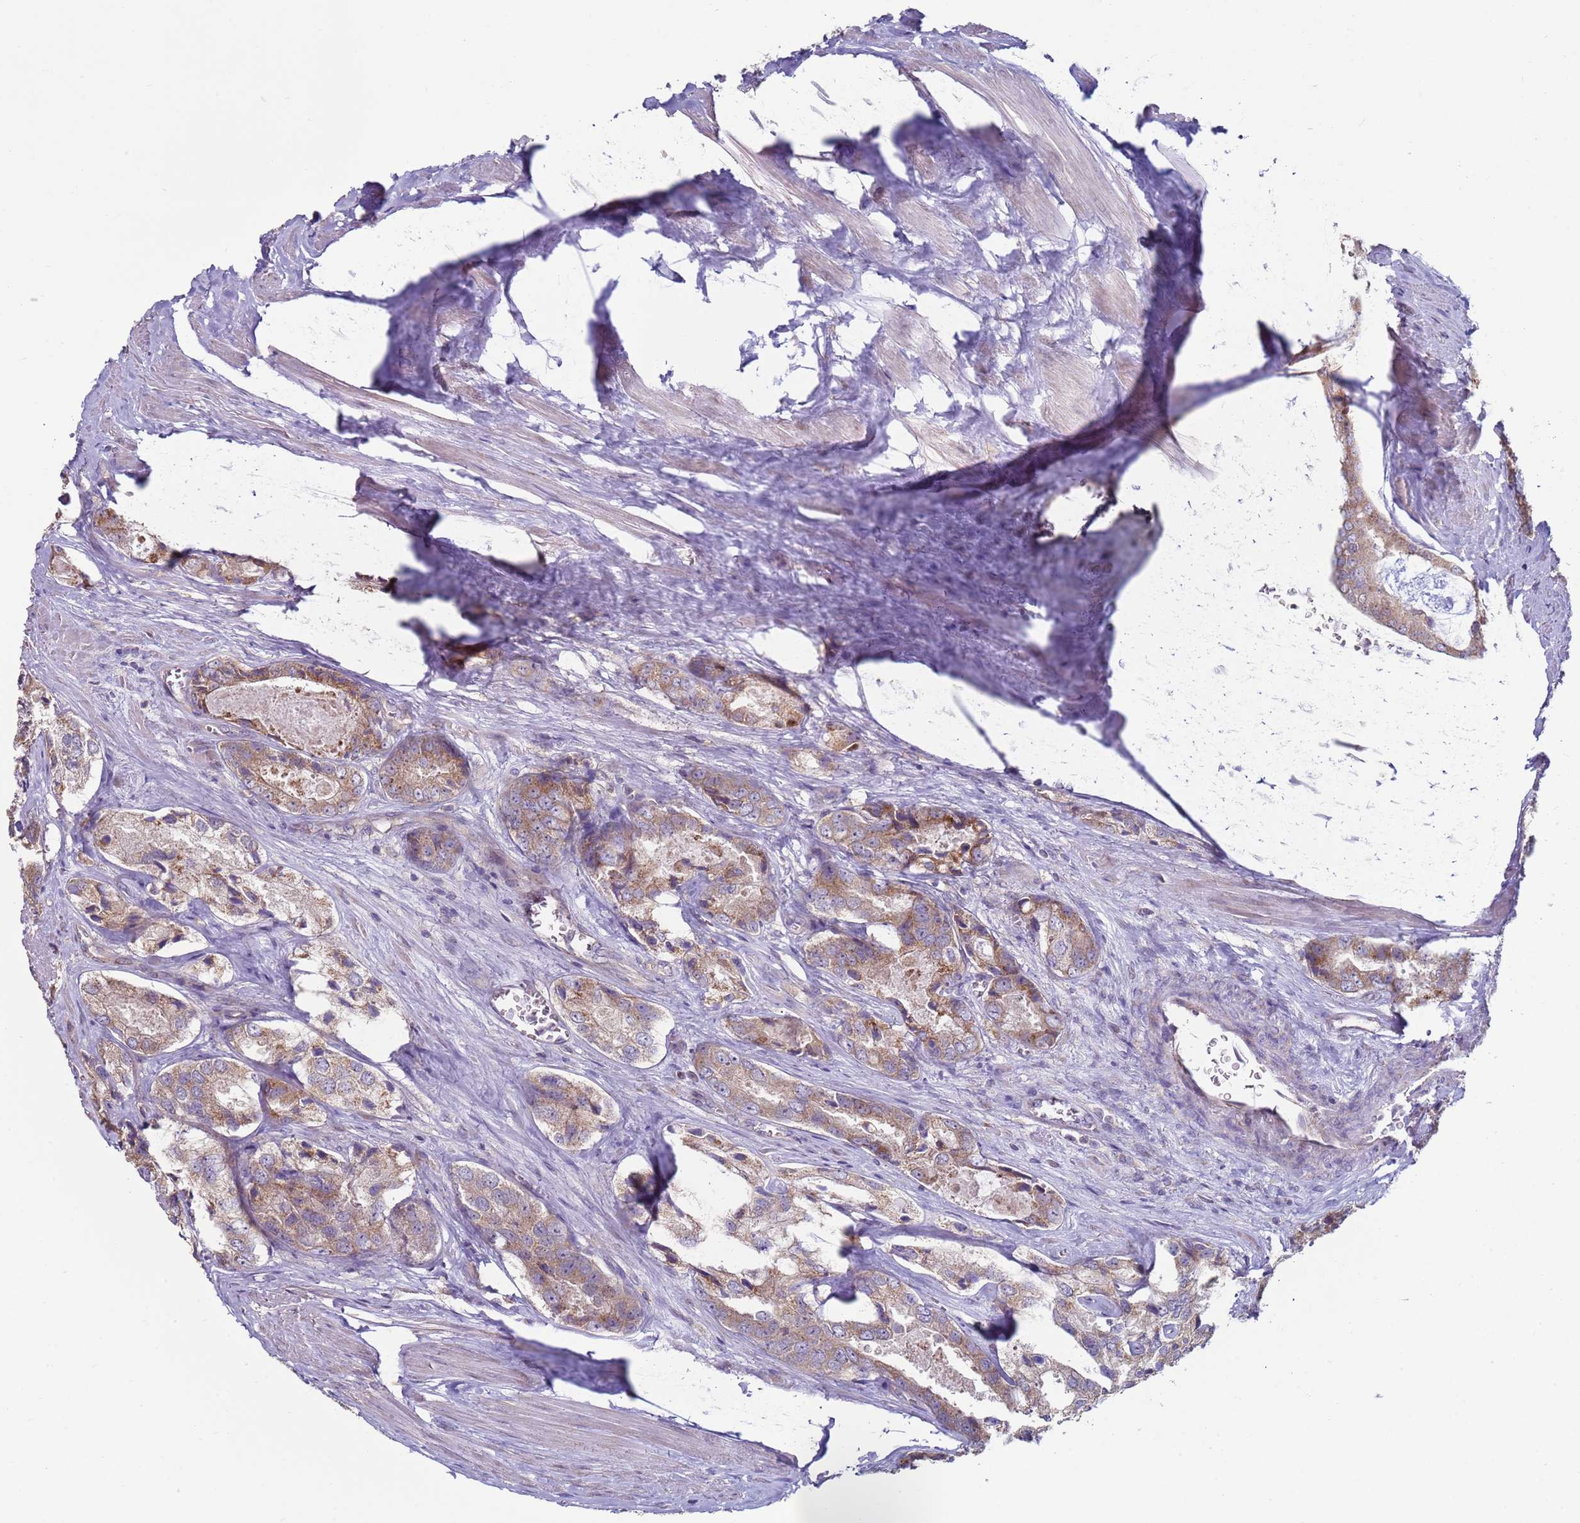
{"staining": {"intensity": "moderate", "quantity": ">75%", "location": "cytoplasmic/membranous"}, "tissue": "prostate cancer", "cell_type": "Tumor cells", "image_type": "cancer", "snomed": [{"axis": "morphology", "description": "Adenocarcinoma, Low grade"}, {"axis": "topography", "description": "Prostate"}], "caption": "DAB (3,3'-diaminobenzidine) immunohistochemical staining of human adenocarcinoma (low-grade) (prostate) shows moderate cytoplasmic/membranous protein positivity in about >75% of tumor cells. Immunohistochemistry (ihc) stains the protein of interest in brown and the nuclei are stained blue.", "gene": "DIP2B", "patient": {"sex": "male", "age": 68}}